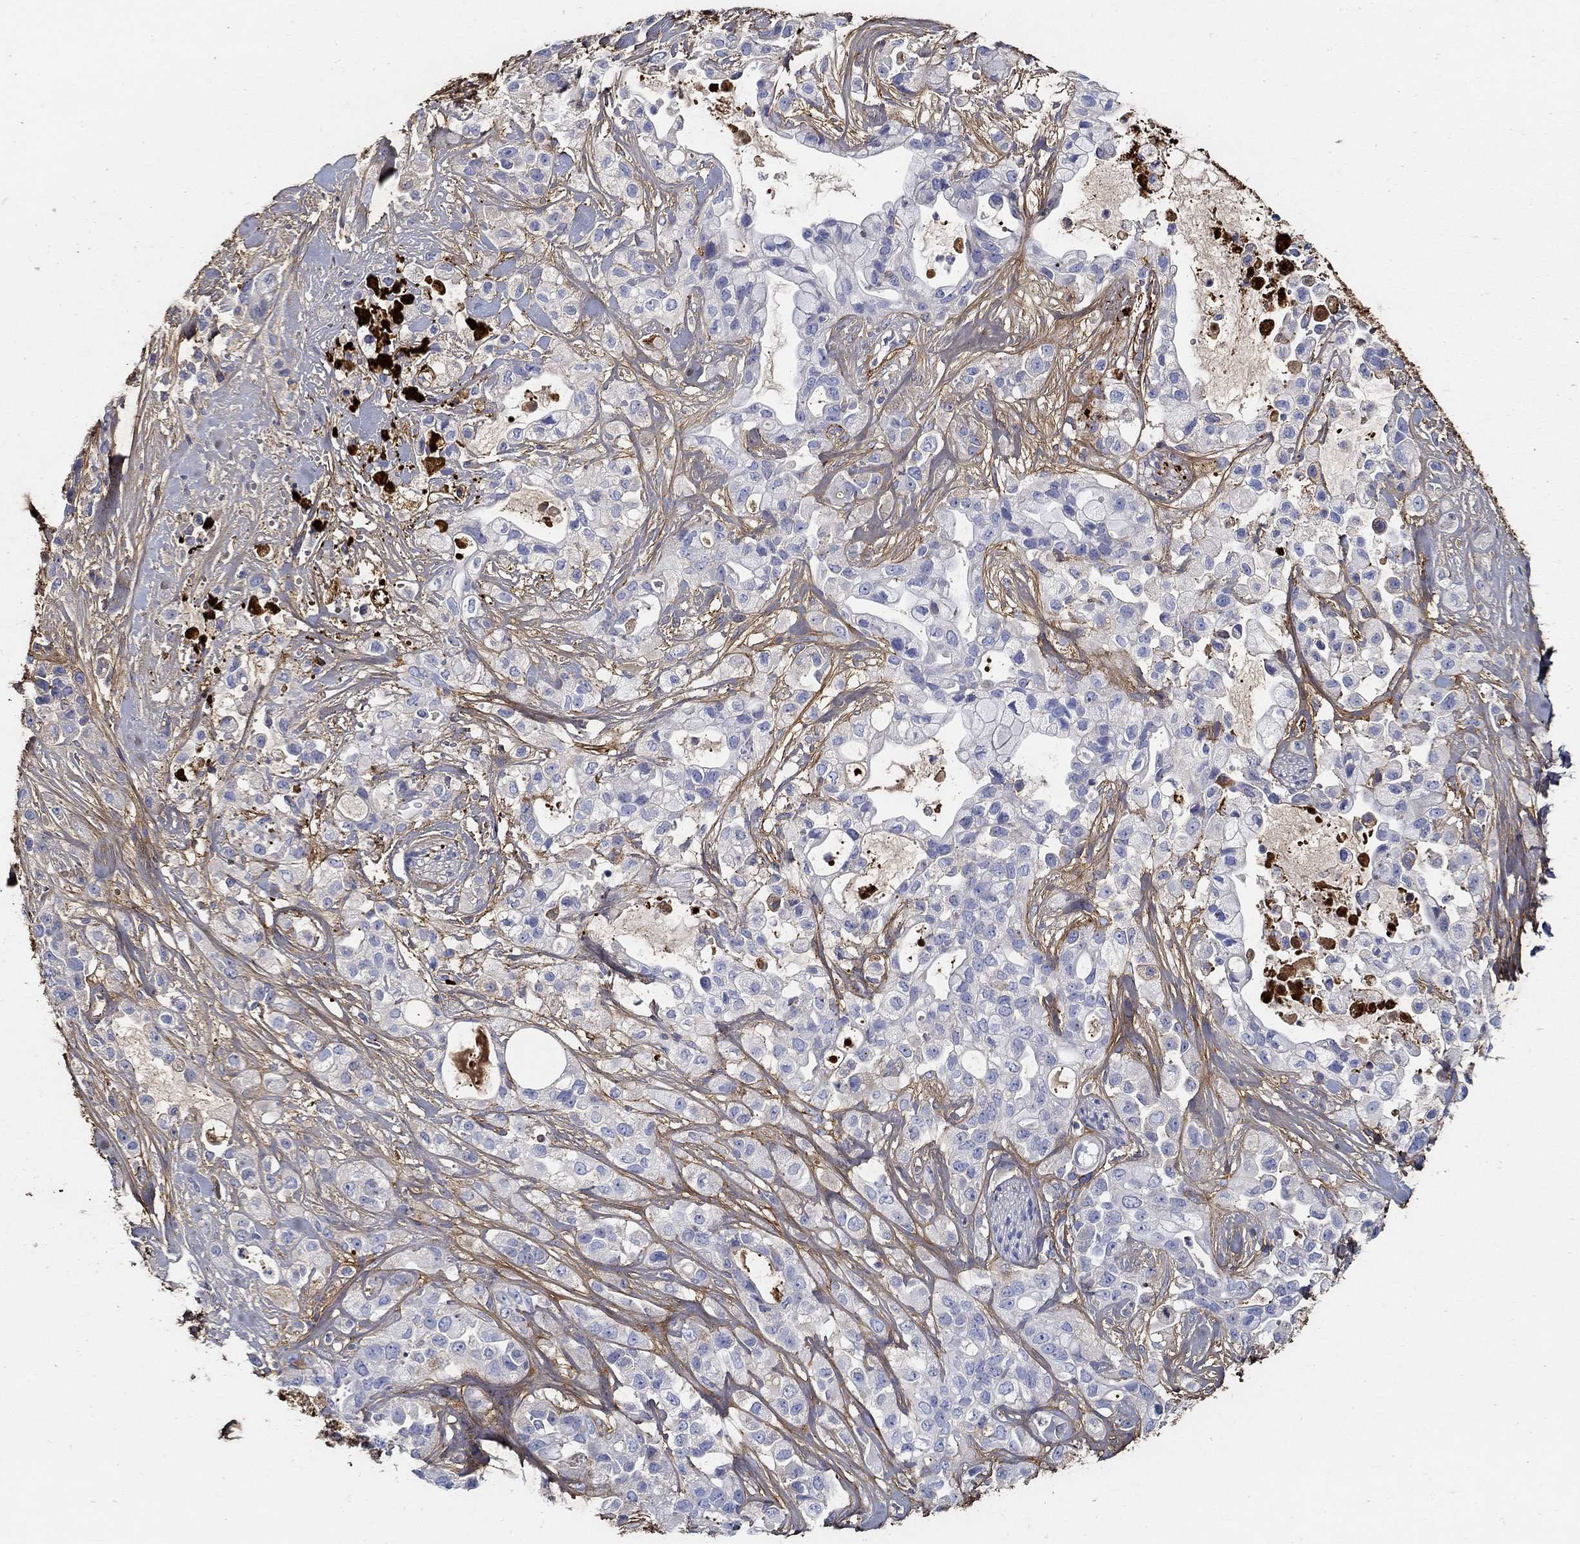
{"staining": {"intensity": "negative", "quantity": "none", "location": "none"}, "tissue": "pancreatic cancer", "cell_type": "Tumor cells", "image_type": "cancer", "snomed": [{"axis": "morphology", "description": "Adenocarcinoma, NOS"}, {"axis": "topography", "description": "Pancreas"}], "caption": "High magnification brightfield microscopy of pancreatic adenocarcinoma stained with DAB (3,3'-diaminobenzidine) (brown) and counterstained with hematoxylin (blue): tumor cells show no significant expression.", "gene": "TGFBI", "patient": {"sex": "male", "age": 44}}